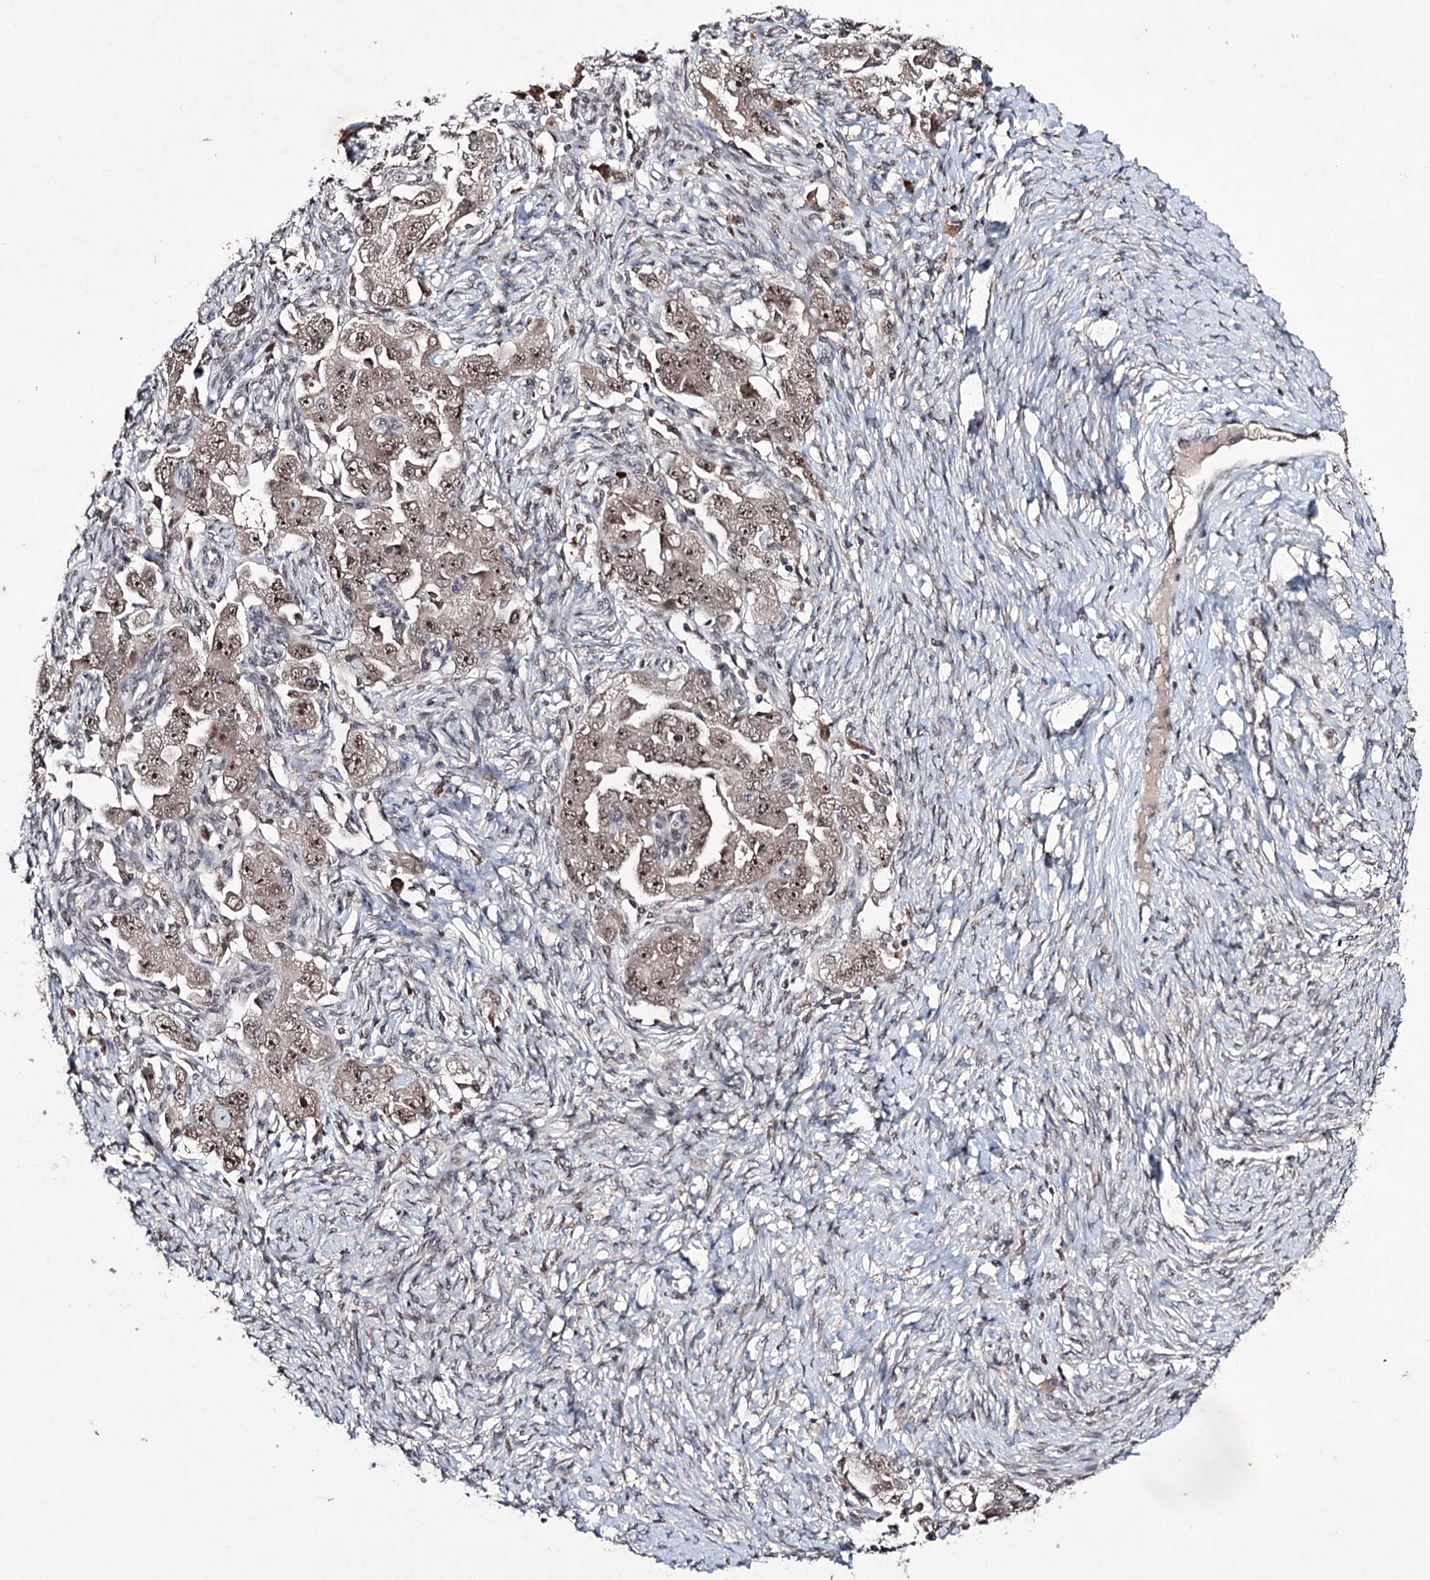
{"staining": {"intensity": "moderate", "quantity": ">75%", "location": "cytoplasmic/membranous,nuclear"}, "tissue": "ovarian cancer", "cell_type": "Tumor cells", "image_type": "cancer", "snomed": [{"axis": "morphology", "description": "Carcinoma, NOS"}, {"axis": "morphology", "description": "Cystadenocarcinoma, serous, NOS"}, {"axis": "topography", "description": "Ovary"}], "caption": "Tumor cells show moderate cytoplasmic/membranous and nuclear staining in about >75% of cells in ovarian cancer.", "gene": "VGLL4", "patient": {"sex": "female", "age": 69}}